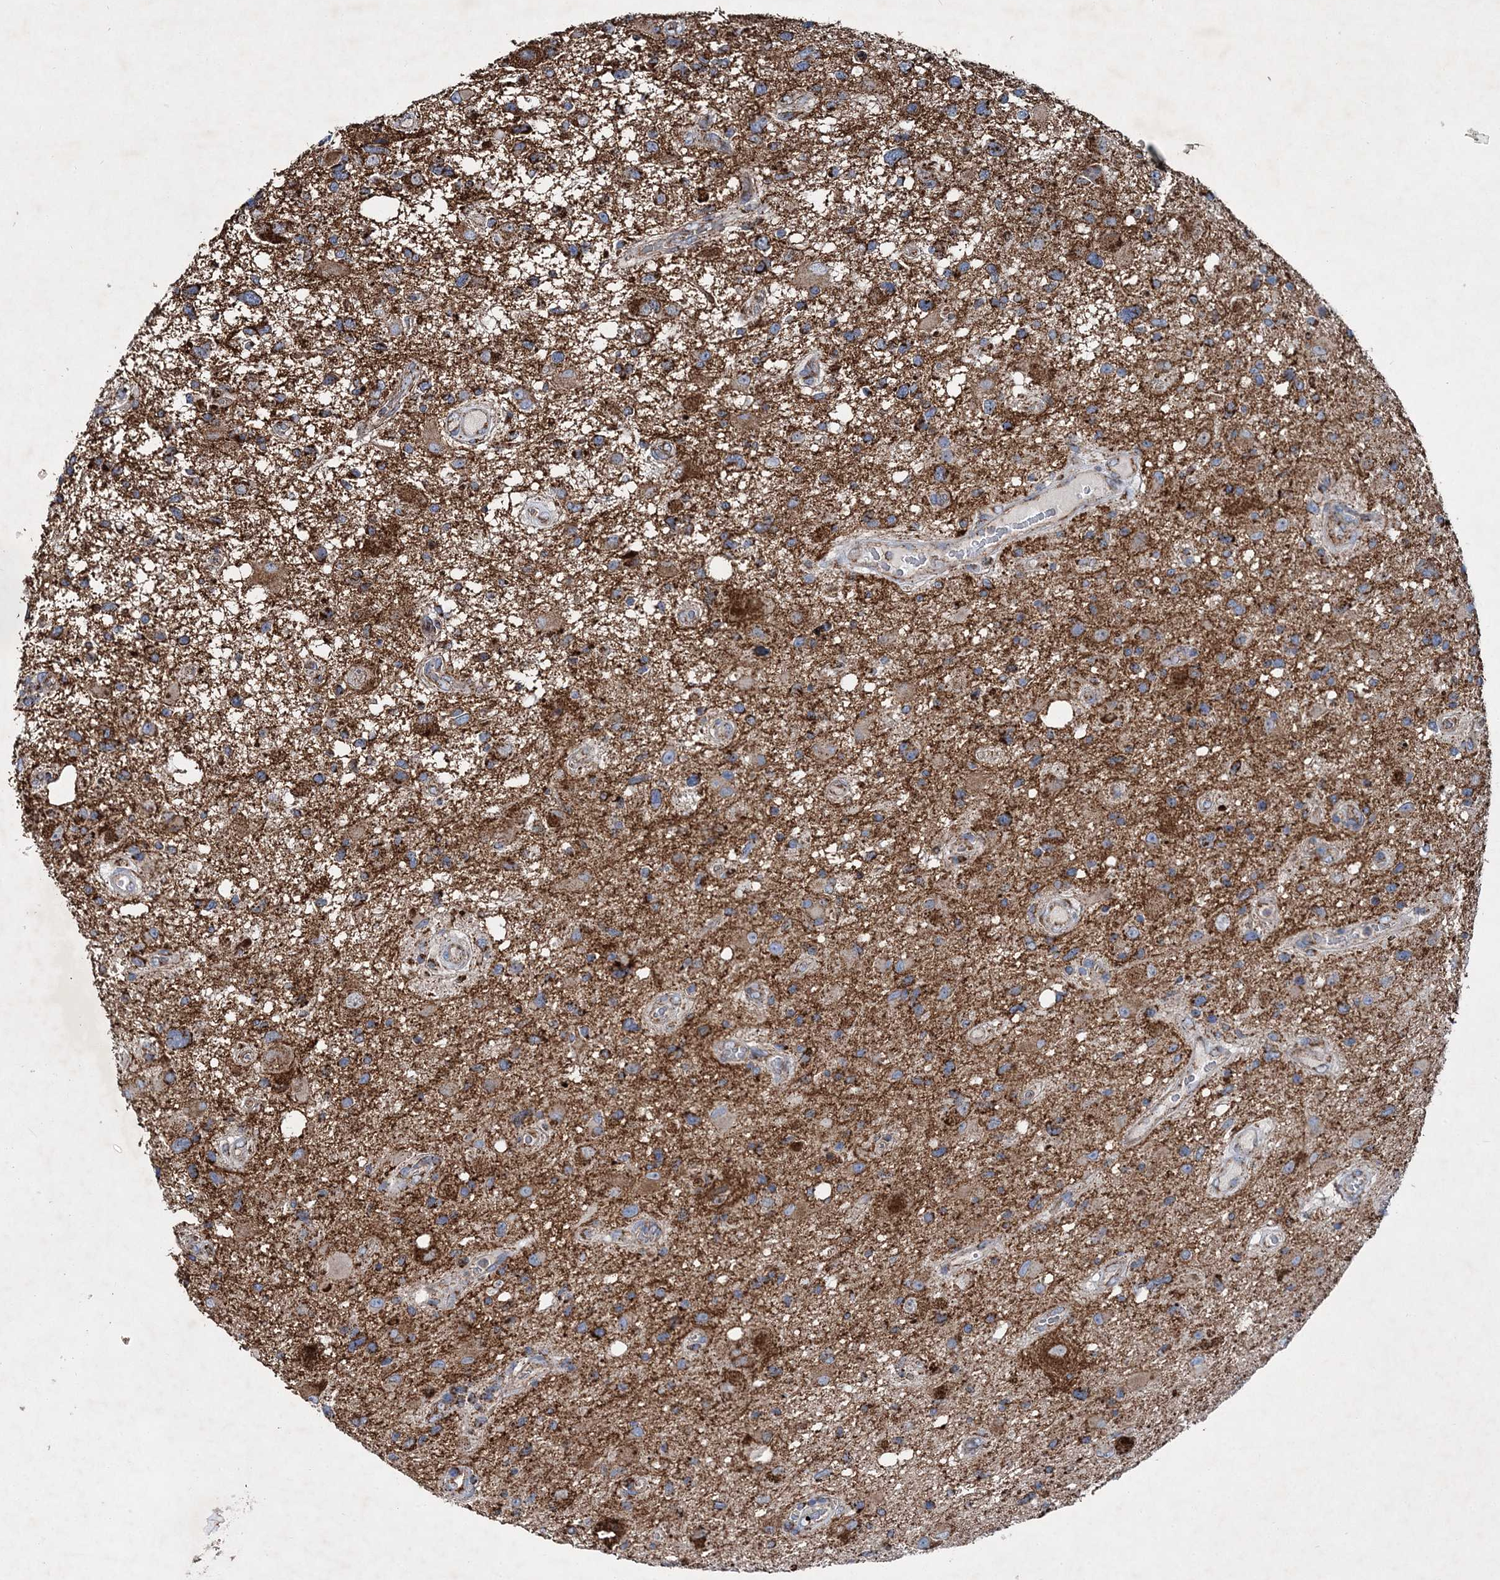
{"staining": {"intensity": "moderate", "quantity": ">75%", "location": "cytoplasmic/membranous"}, "tissue": "glioma", "cell_type": "Tumor cells", "image_type": "cancer", "snomed": [{"axis": "morphology", "description": "Glioma, malignant, High grade"}, {"axis": "topography", "description": "Brain"}], "caption": "A histopathology image of human malignant glioma (high-grade) stained for a protein exhibits moderate cytoplasmic/membranous brown staining in tumor cells. (DAB (3,3'-diaminobenzidine) IHC with brightfield microscopy, high magnification).", "gene": "SPAG16", "patient": {"sex": "male", "age": 33}}